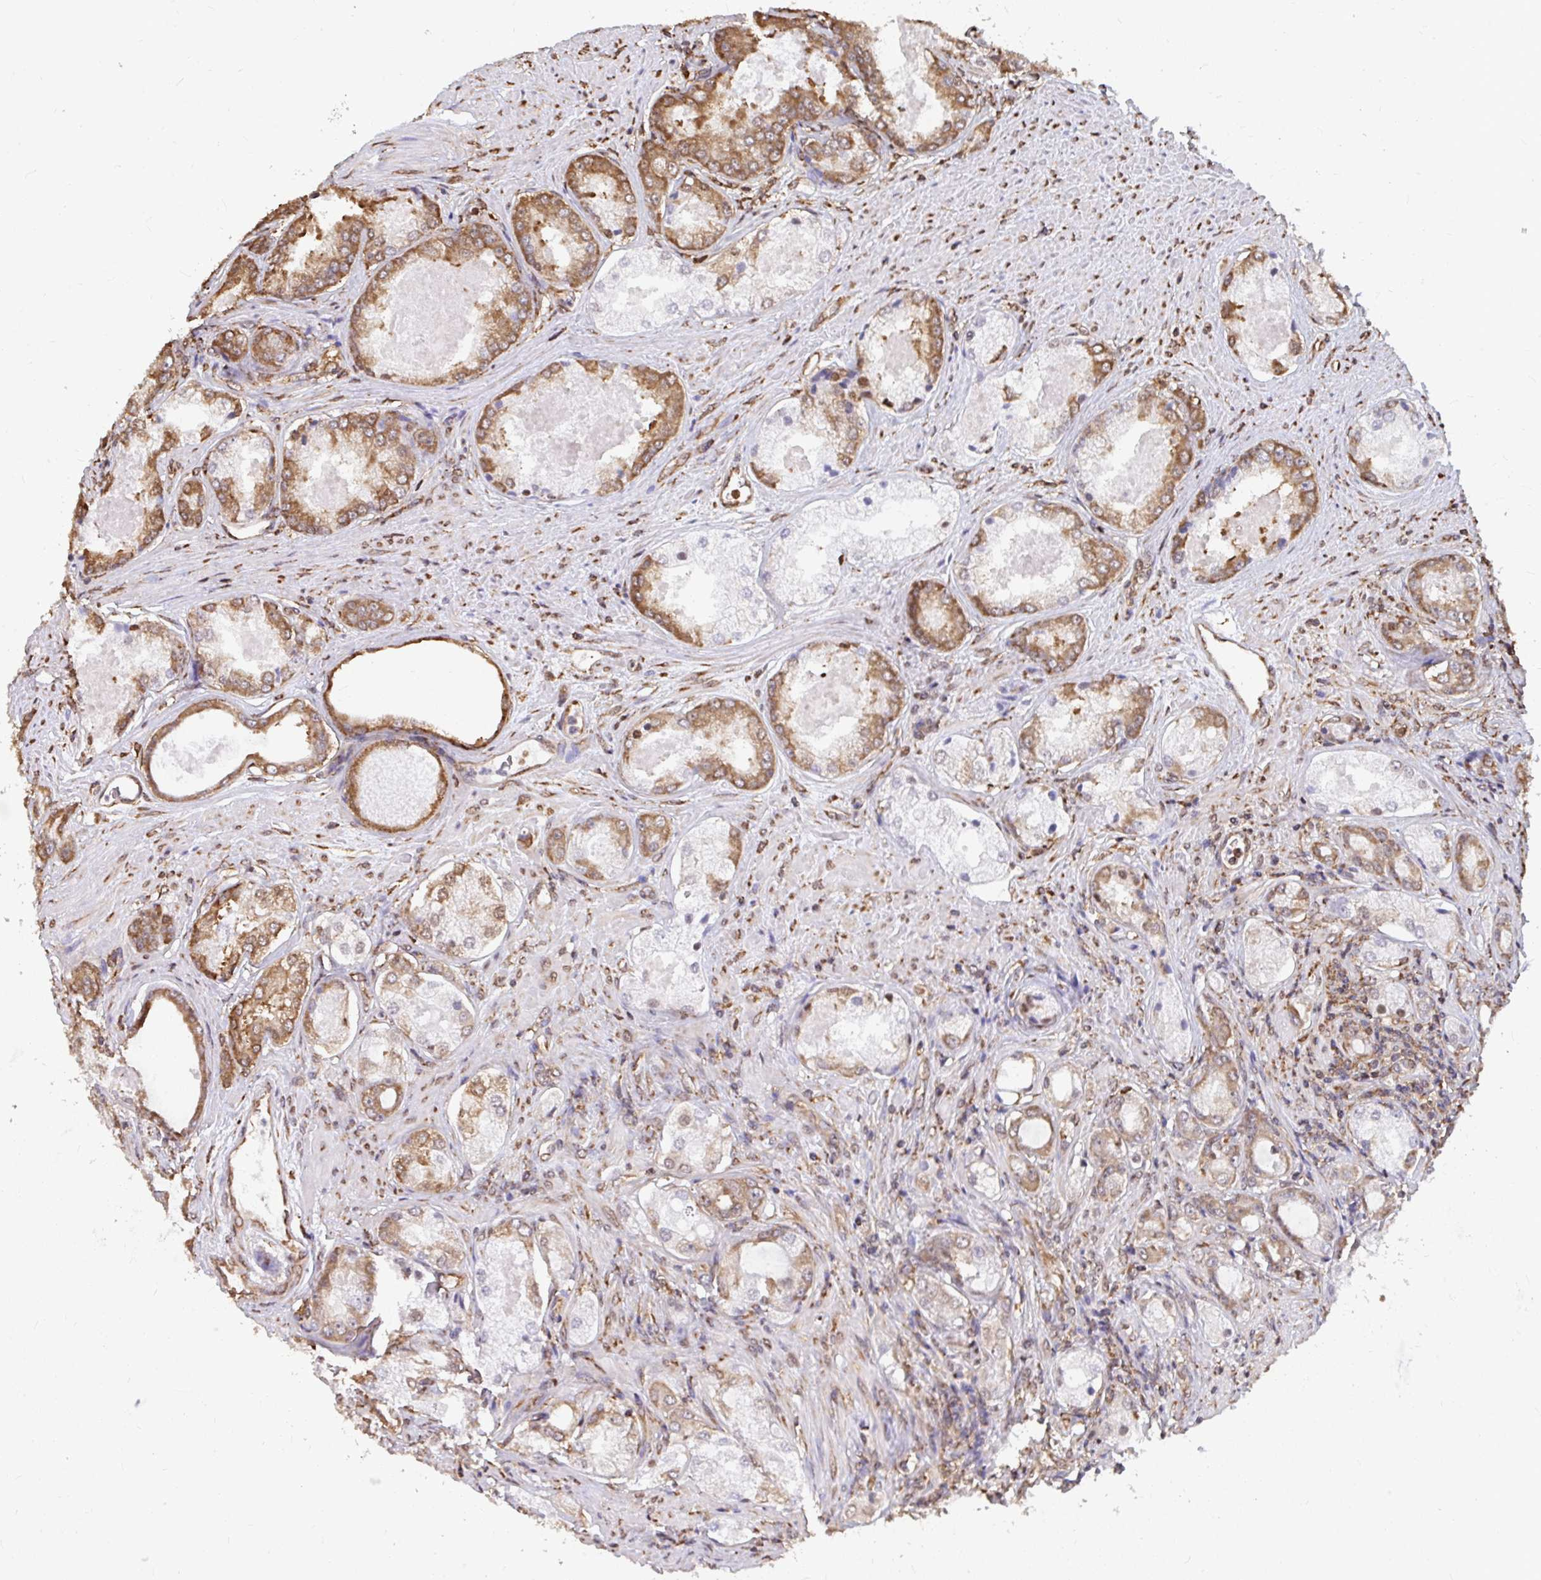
{"staining": {"intensity": "moderate", "quantity": ">75%", "location": "cytoplasmic/membranous"}, "tissue": "prostate cancer", "cell_type": "Tumor cells", "image_type": "cancer", "snomed": [{"axis": "morphology", "description": "Adenocarcinoma, Low grade"}, {"axis": "topography", "description": "Prostate"}], "caption": "Low-grade adenocarcinoma (prostate) stained with a brown dye exhibits moderate cytoplasmic/membranous positive positivity in approximately >75% of tumor cells.", "gene": "SYNCRIP", "patient": {"sex": "male", "age": 68}}